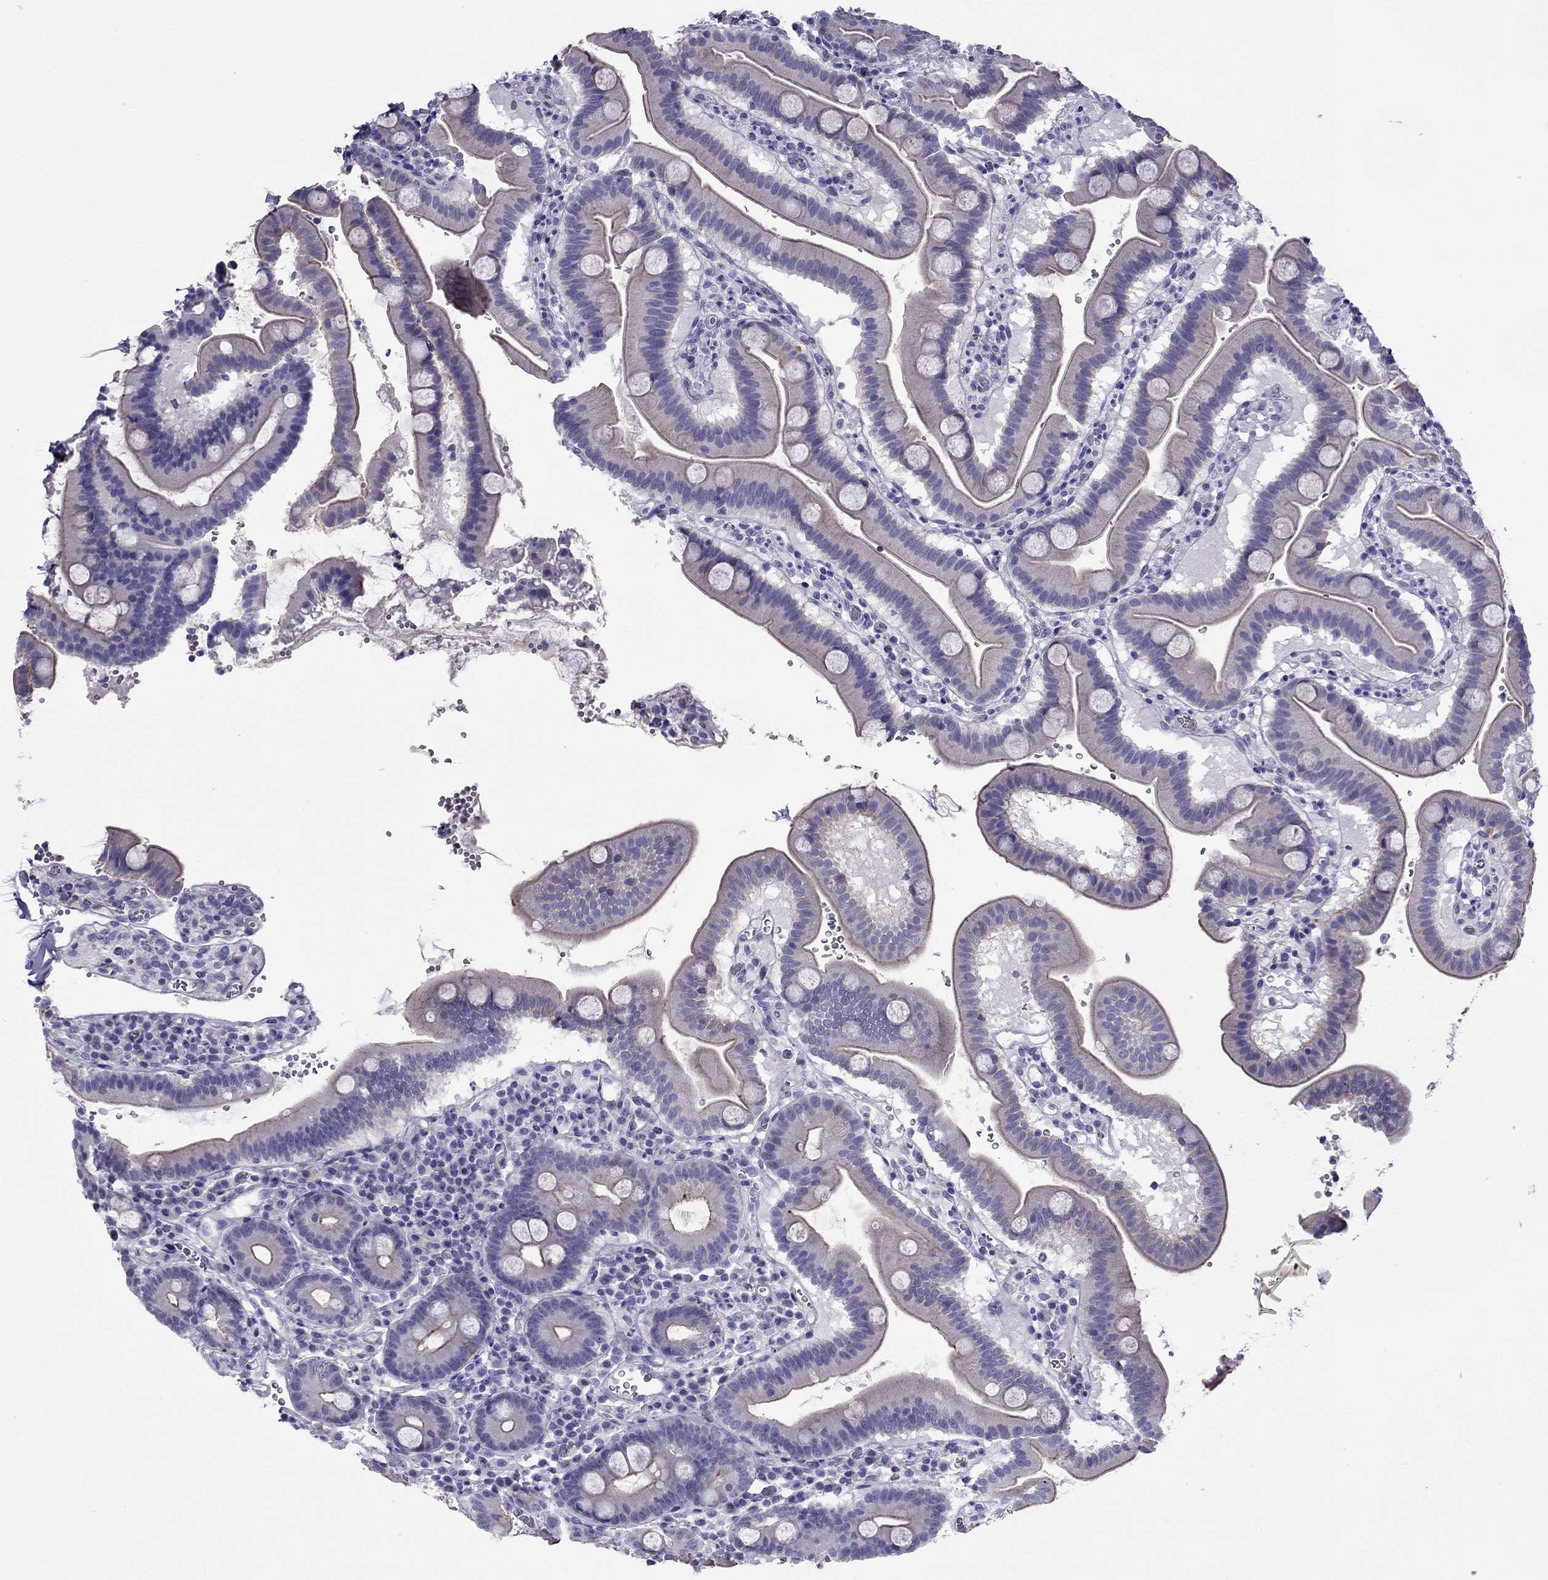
{"staining": {"intensity": "weak", "quantity": "<25%", "location": "cytoplasmic/membranous"}, "tissue": "duodenum", "cell_type": "Glandular cells", "image_type": "normal", "snomed": [{"axis": "morphology", "description": "Normal tissue, NOS"}, {"axis": "topography", "description": "Duodenum"}], "caption": "Immunohistochemistry (IHC) micrograph of unremarkable duodenum: duodenum stained with DAB demonstrates no significant protein positivity in glandular cells.", "gene": "MYL11", "patient": {"sex": "male", "age": 59}}